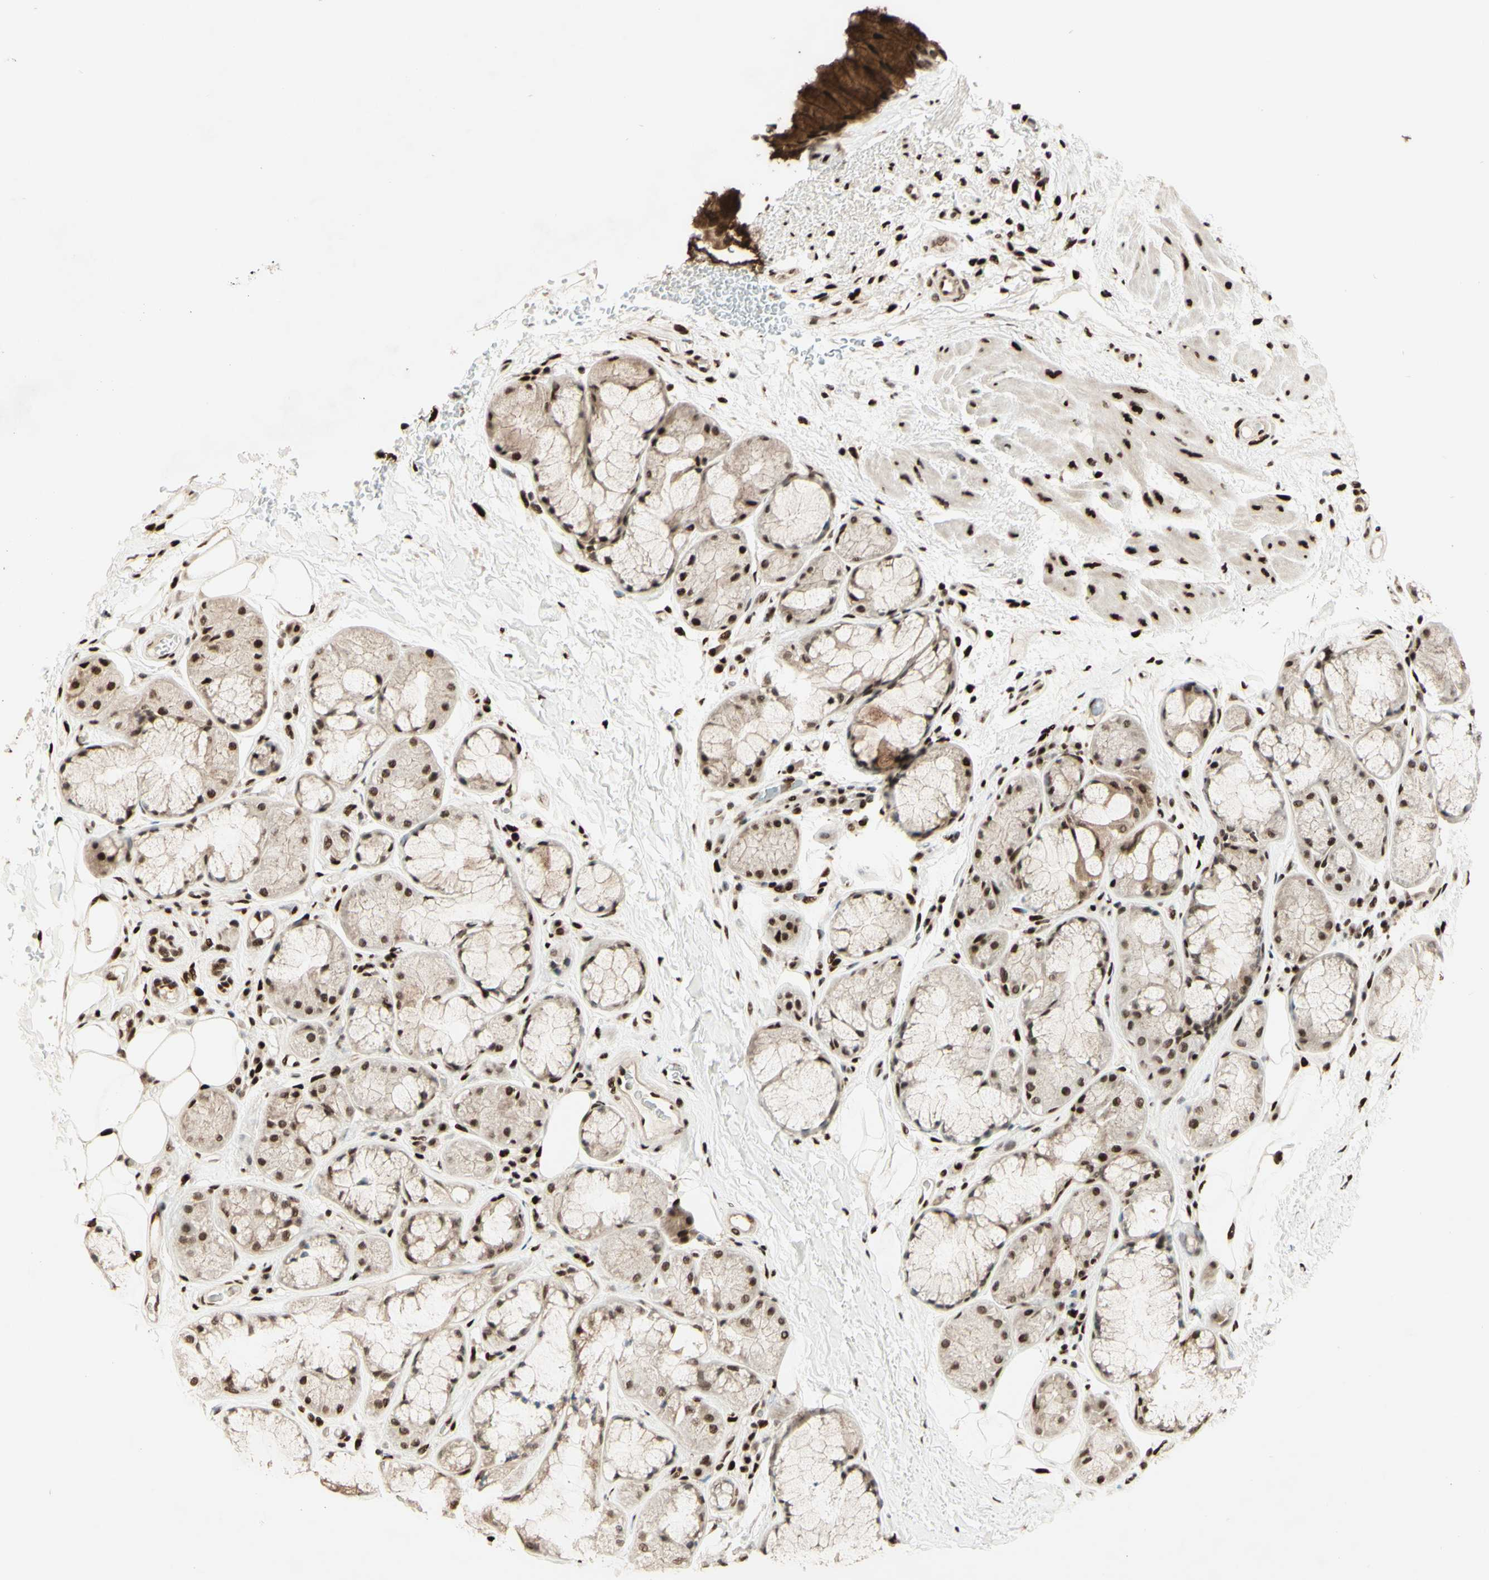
{"staining": {"intensity": "strong", "quantity": ">75%", "location": "cytoplasmic/membranous,nuclear"}, "tissue": "bronchus", "cell_type": "Respiratory epithelial cells", "image_type": "normal", "snomed": [{"axis": "morphology", "description": "Normal tissue, NOS"}, {"axis": "topography", "description": "Bronchus"}], "caption": "Bronchus stained with DAB immunohistochemistry (IHC) shows high levels of strong cytoplasmic/membranous,nuclear staining in approximately >75% of respiratory epithelial cells.", "gene": "NR3C1", "patient": {"sex": "male", "age": 66}}